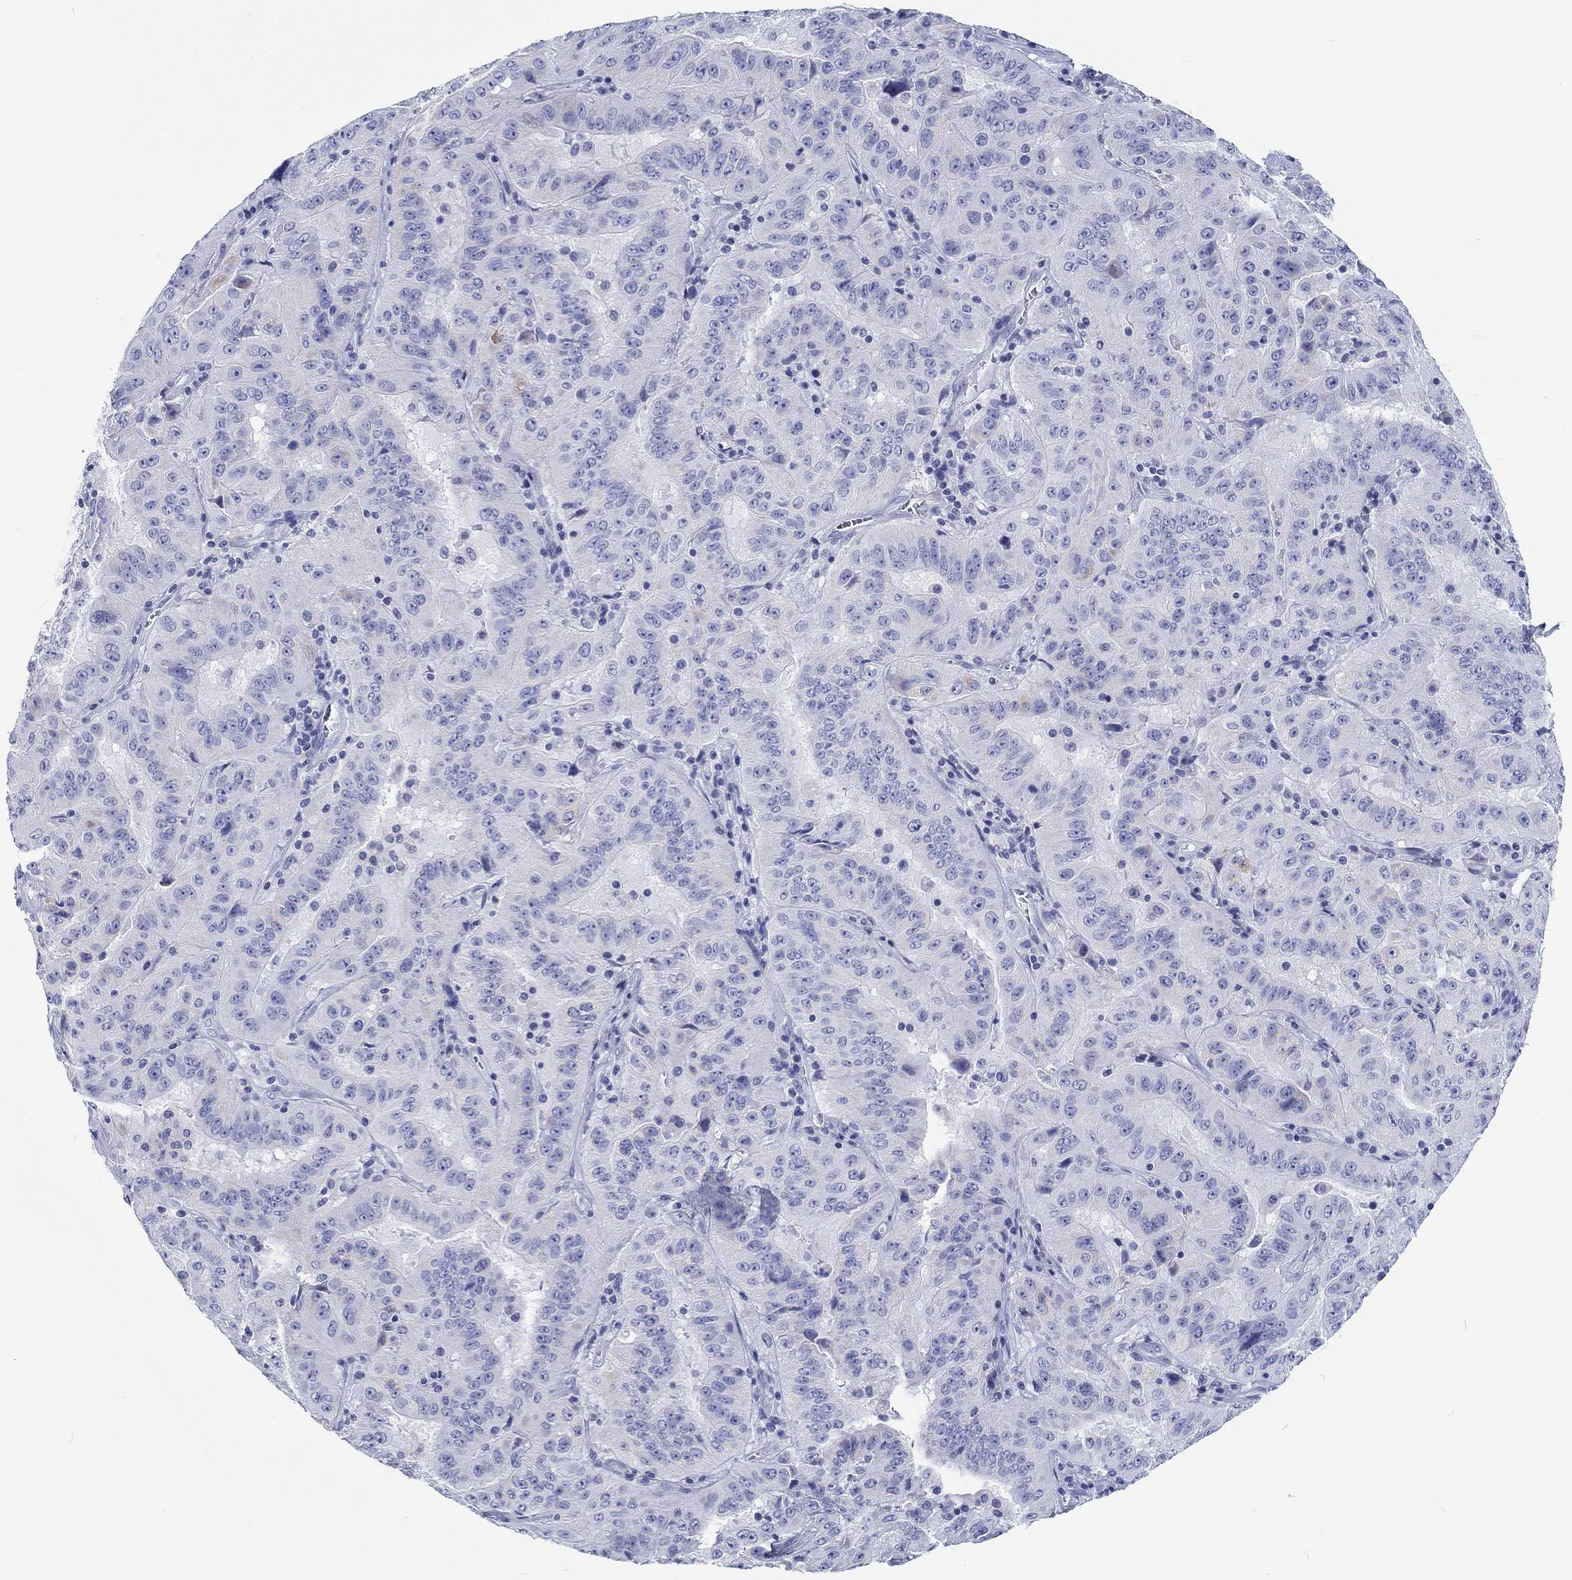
{"staining": {"intensity": "negative", "quantity": "none", "location": "none"}, "tissue": "pancreatic cancer", "cell_type": "Tumor cells", "image_type": "cancer", "snomed": [{"axis": "morphology", "description": "Adenocarcinoma, NOS"}, {"axis": "topography", "description": "Pancreas"}], "caption": "Tumor cells are negative for brown protein staining in pancreatic adenocarcinoma.", "gene": "H1-1", "patient": {"sex": "male", "age": 63}}